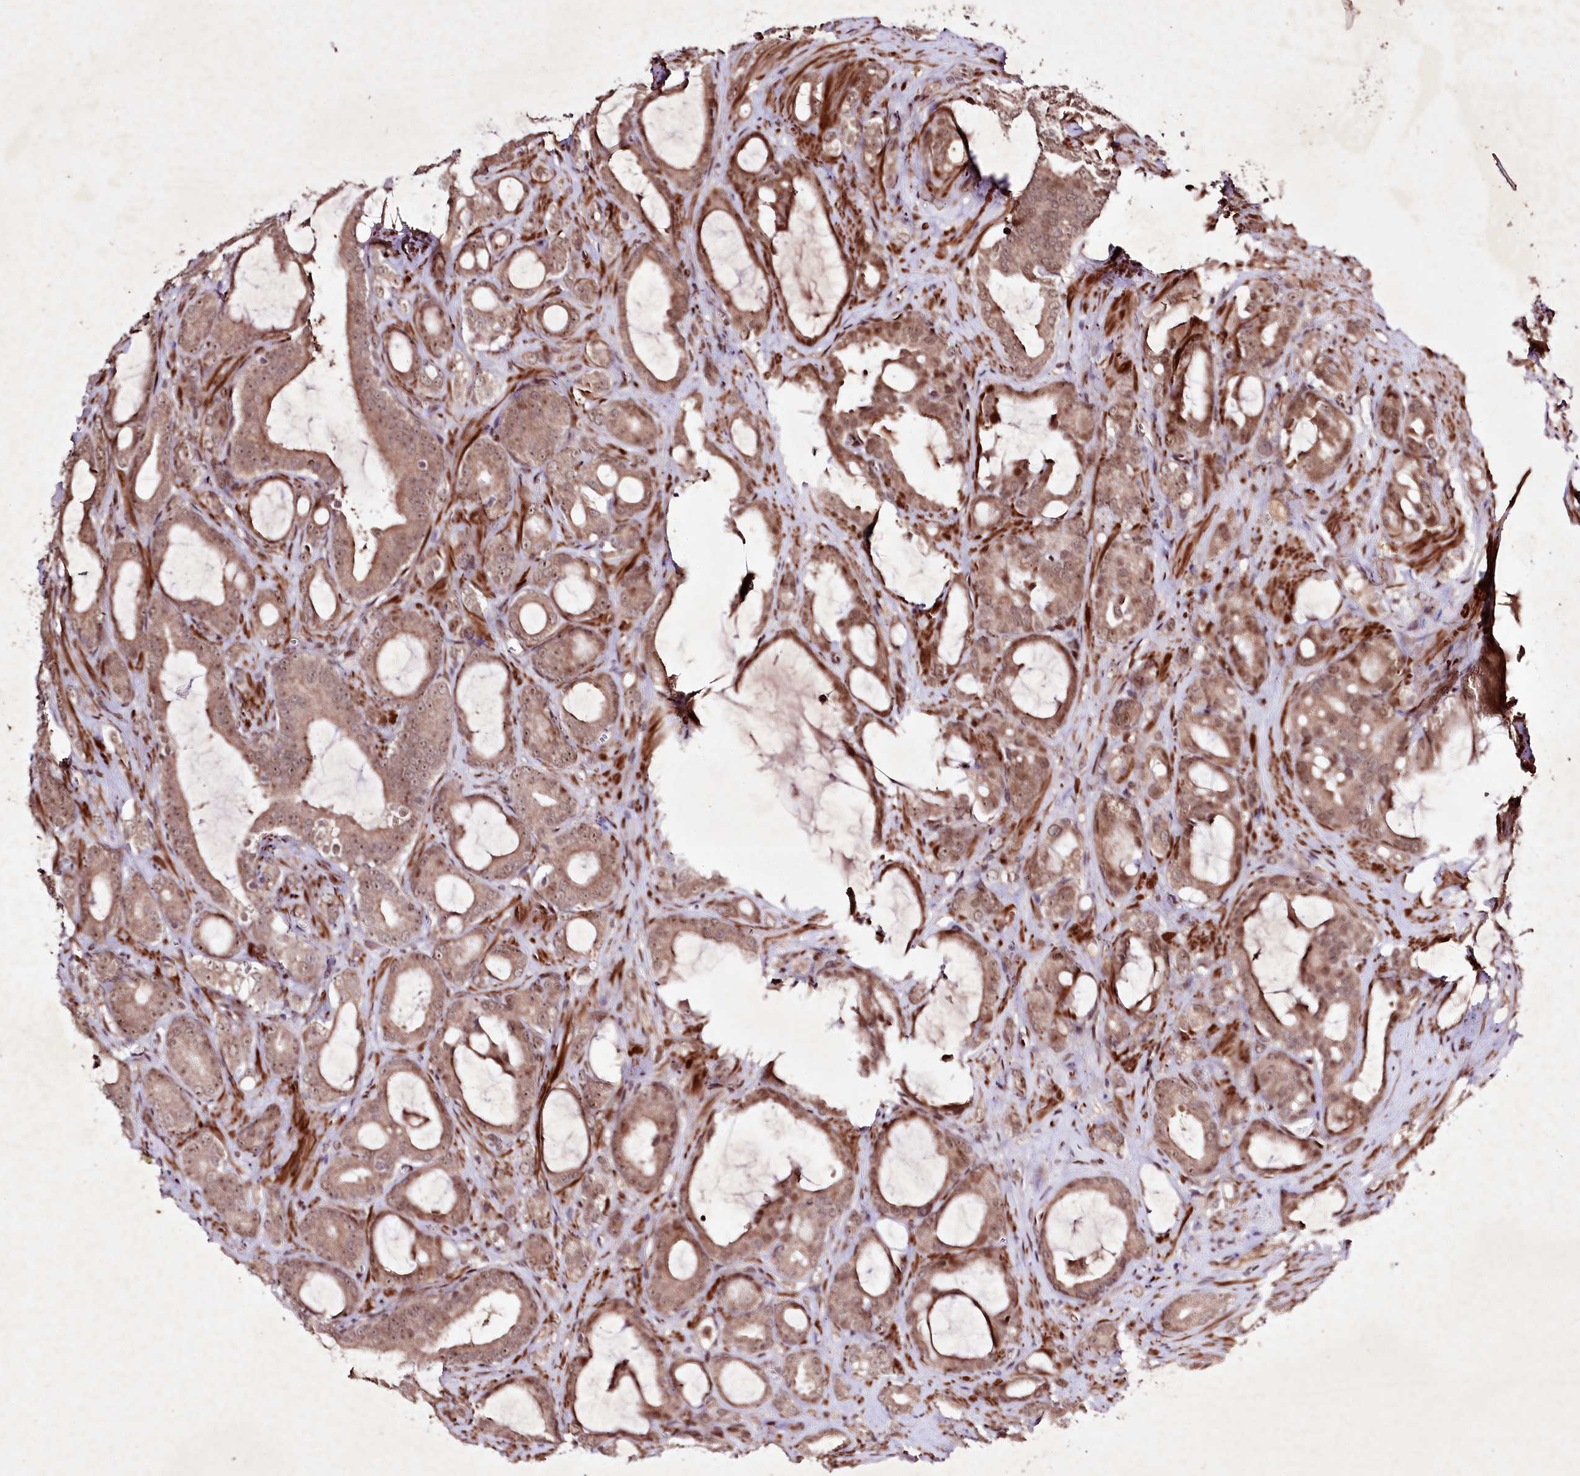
{"staining": {"intensity": "moderate", "quantity": ">75%", "location": "cytoplasmic/membranous,nuclear"}, "tissue": "prostate cancer", "cell_type": "Tumor cells", "image_type": "cancer", "snomed": [{"axis": "morphology", "description": "Adenocarcinoma, High grade"}, {"axis": "topography", "description": "Prostate"}], "caption": "This is a micrograph of immunohistochemistry (IHC) staining of prostate cancer, which shows moderate staining in the cytoplasmic/membranous and nuclear of tumor cells.", "gene": "DMP1", "patient": {"sex": "male", "age": 72}}